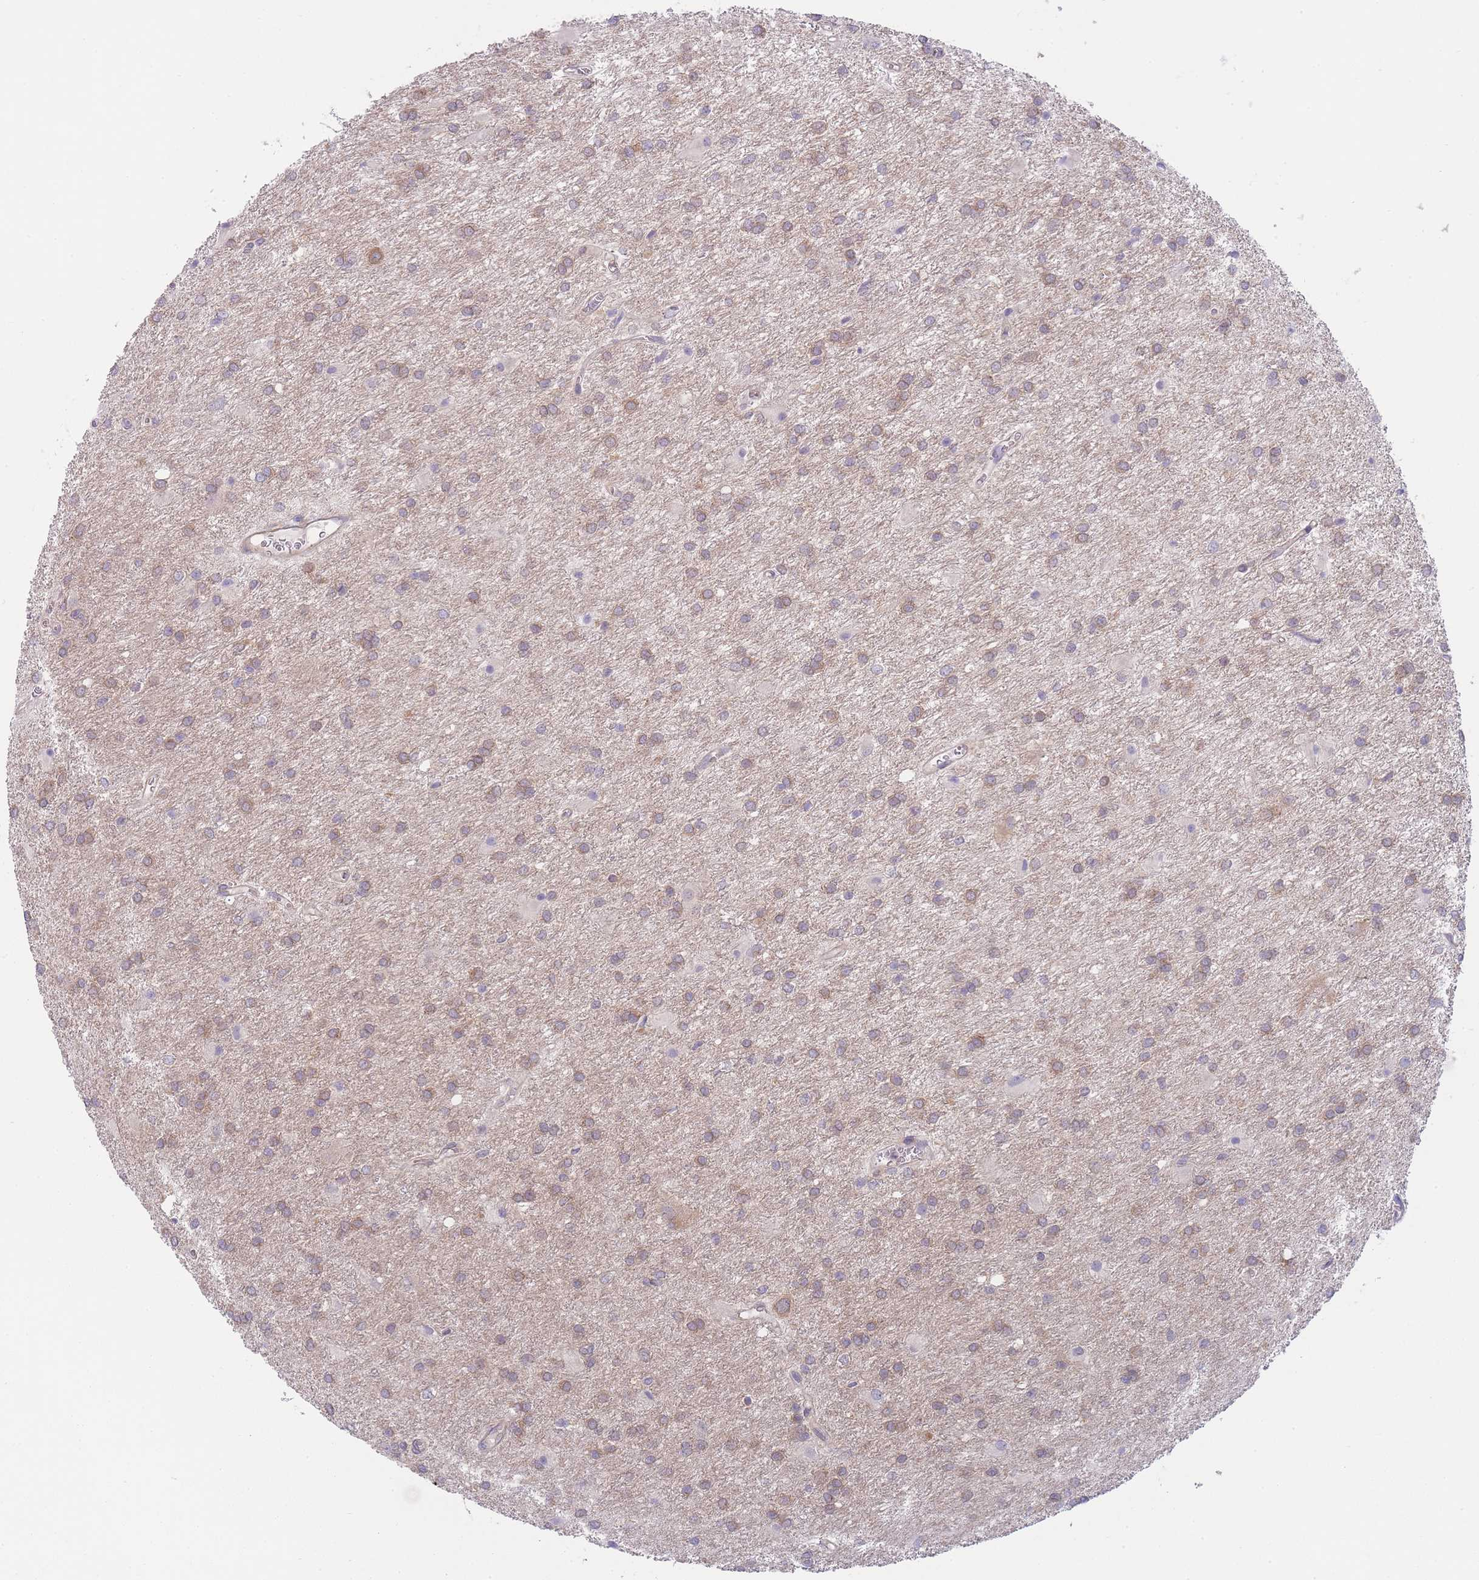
{"staining": {"intensity": "weak", "quantity": ">75%", "location": "cytoplasmic/membranous"}, "tissue": "glioma", "cell_type": "Tumor cells", "image_type": "cancer", "snomed": [{"axis": "morphology", "description": "Glioma, malignant, High grade"}, {"axis": "topography", "description": "Brain"}], "caption": "Immunohistochemical staining of malignant glioma (high-grade) demonstrates low levels of weak cytoplasmic/membranous protein staining in about >75% of tumor cells.", "gene": "PFDN6", "patient": {"sex": "female", "age": 50}}